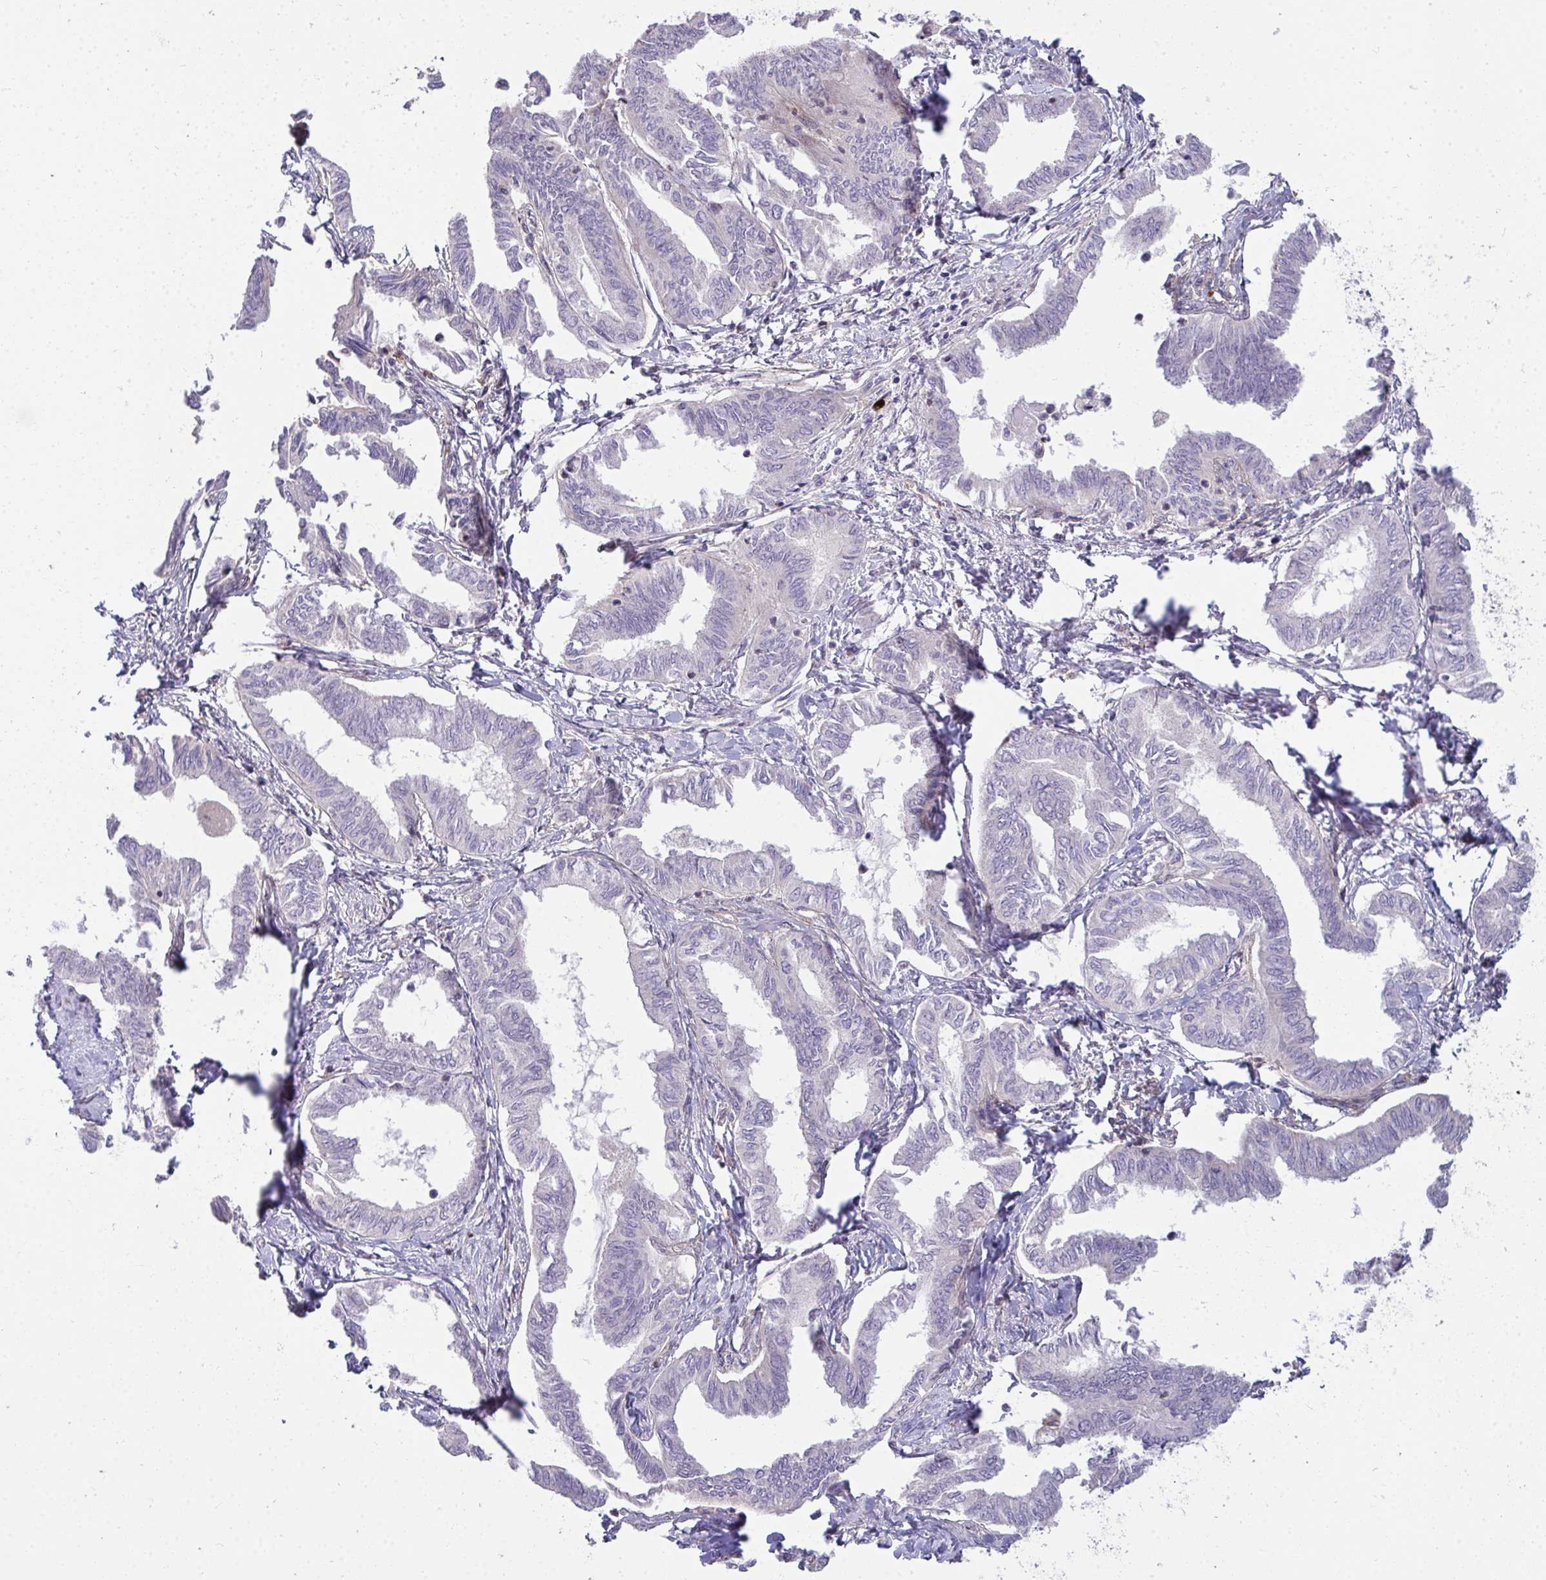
{"staining": {"intensity": "negative", "quantity": "none", "location": "none"}, "tissue": "ovarian cancer", "cell_type": "Tumor cells", "image_type": "cancer", "snomed": [{"axis": "morphology", "description": "Carcinoma, endometroid"}, {"axis": "topography", "description": "Ovary"}], "caption": "This is a histopathology image of immunohistochemistry staining of ovarian cancer, which shows no staining in tumor cells.", "gene": "SH2D1B", "patient": {"sex": "female", "age": 70}}